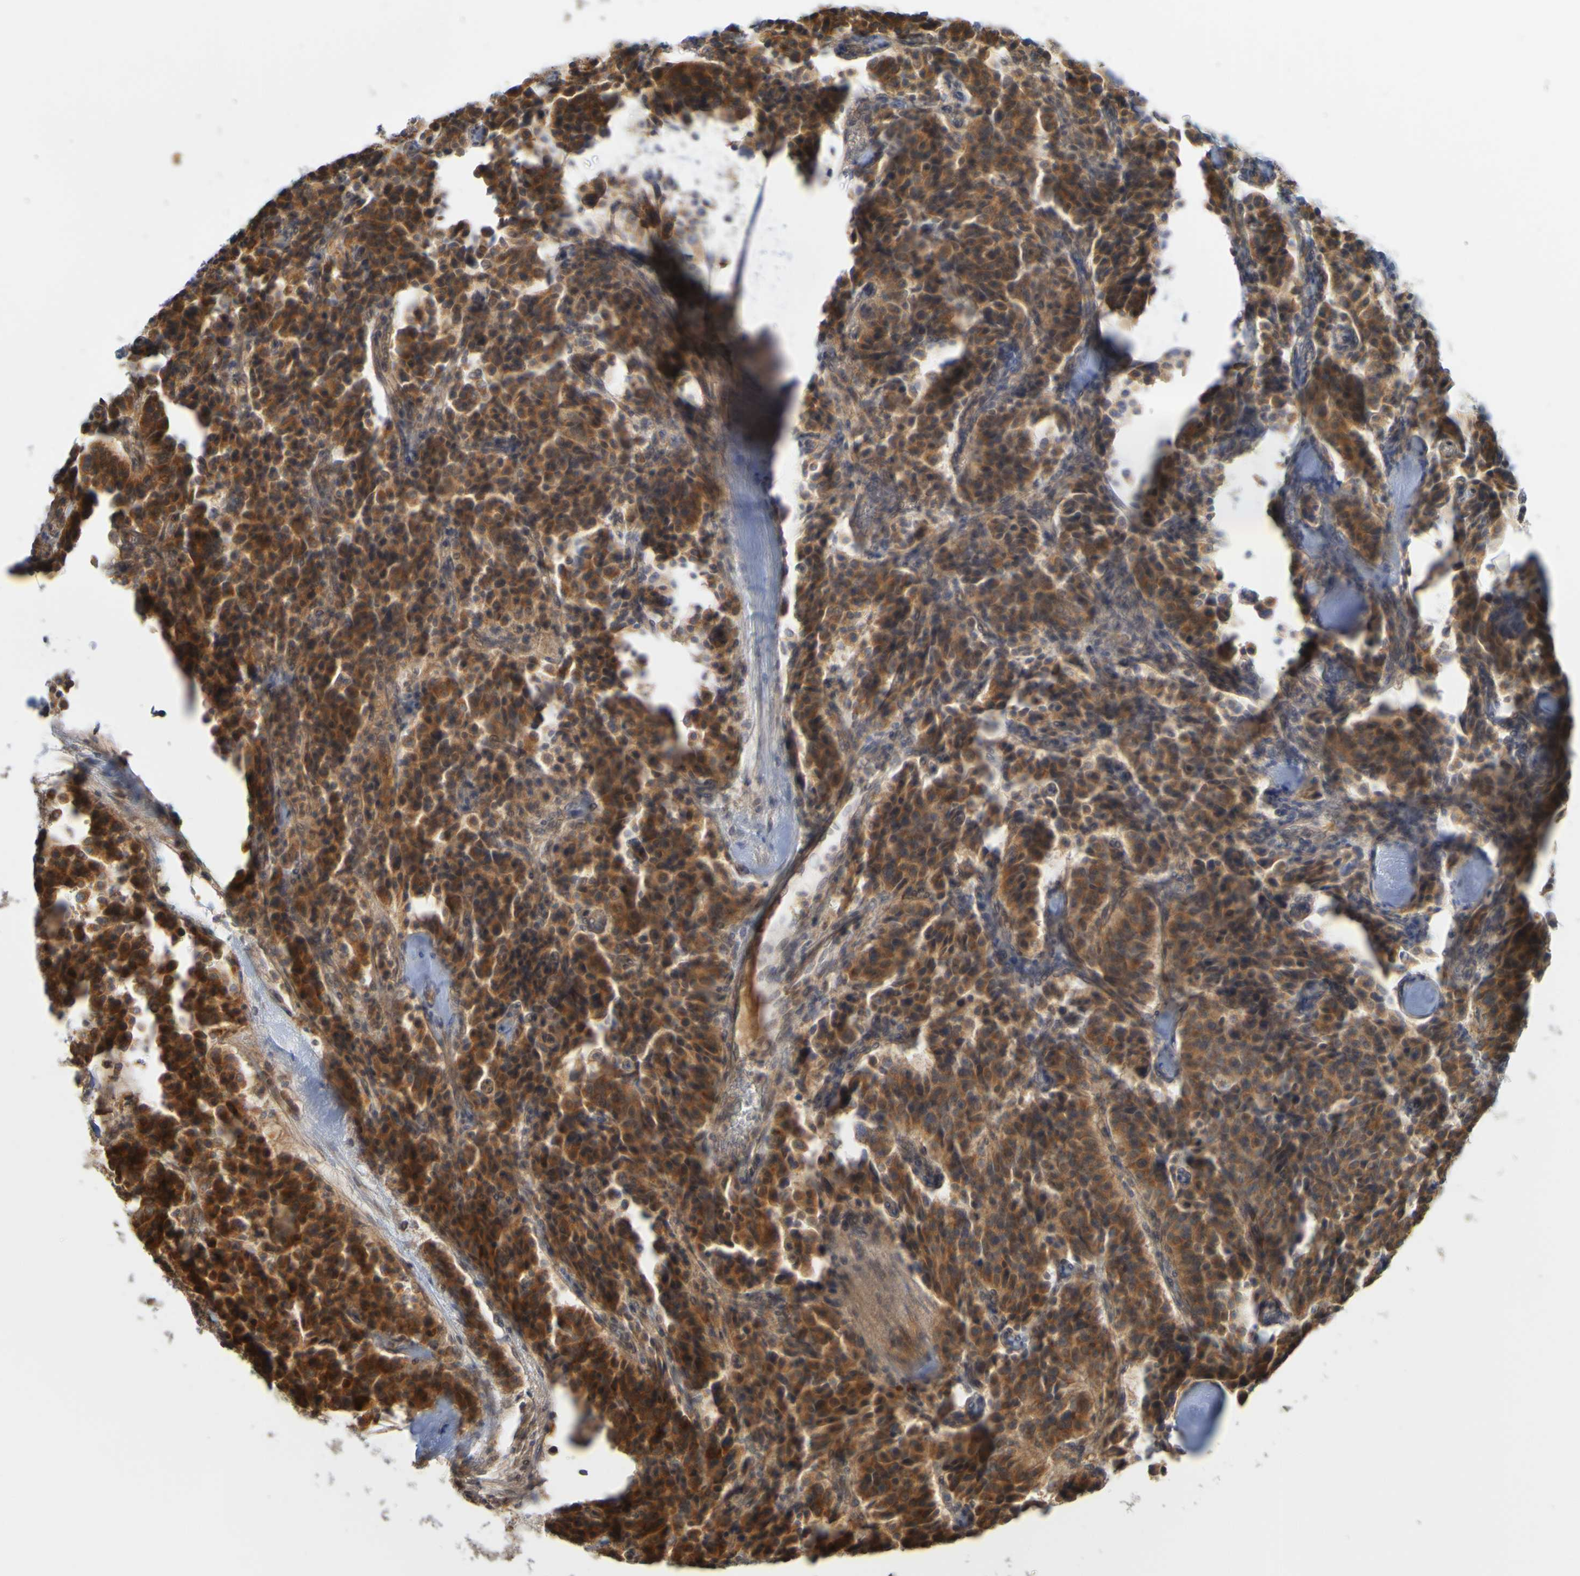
{"staining": {"intensity": "strong", "quantity": ">75%", "location": "cytoplasmic/membranous"}, "tissue": "carcinoid", "cell_type": "Tumor cells", "image_type": "cancer", "snomed": [{"axis": "morphology", "description": "Carcinoid, malignant, NOS"}, {"axis": "topography", "description": "Lung"}], "caption": "Strong cytoplasmic/membranous protein expression is present in approximately >75% of tumor cells in malignant carcinoid.", "gene": "NAV2", "patient": {"sex": "male", "age": 30}}